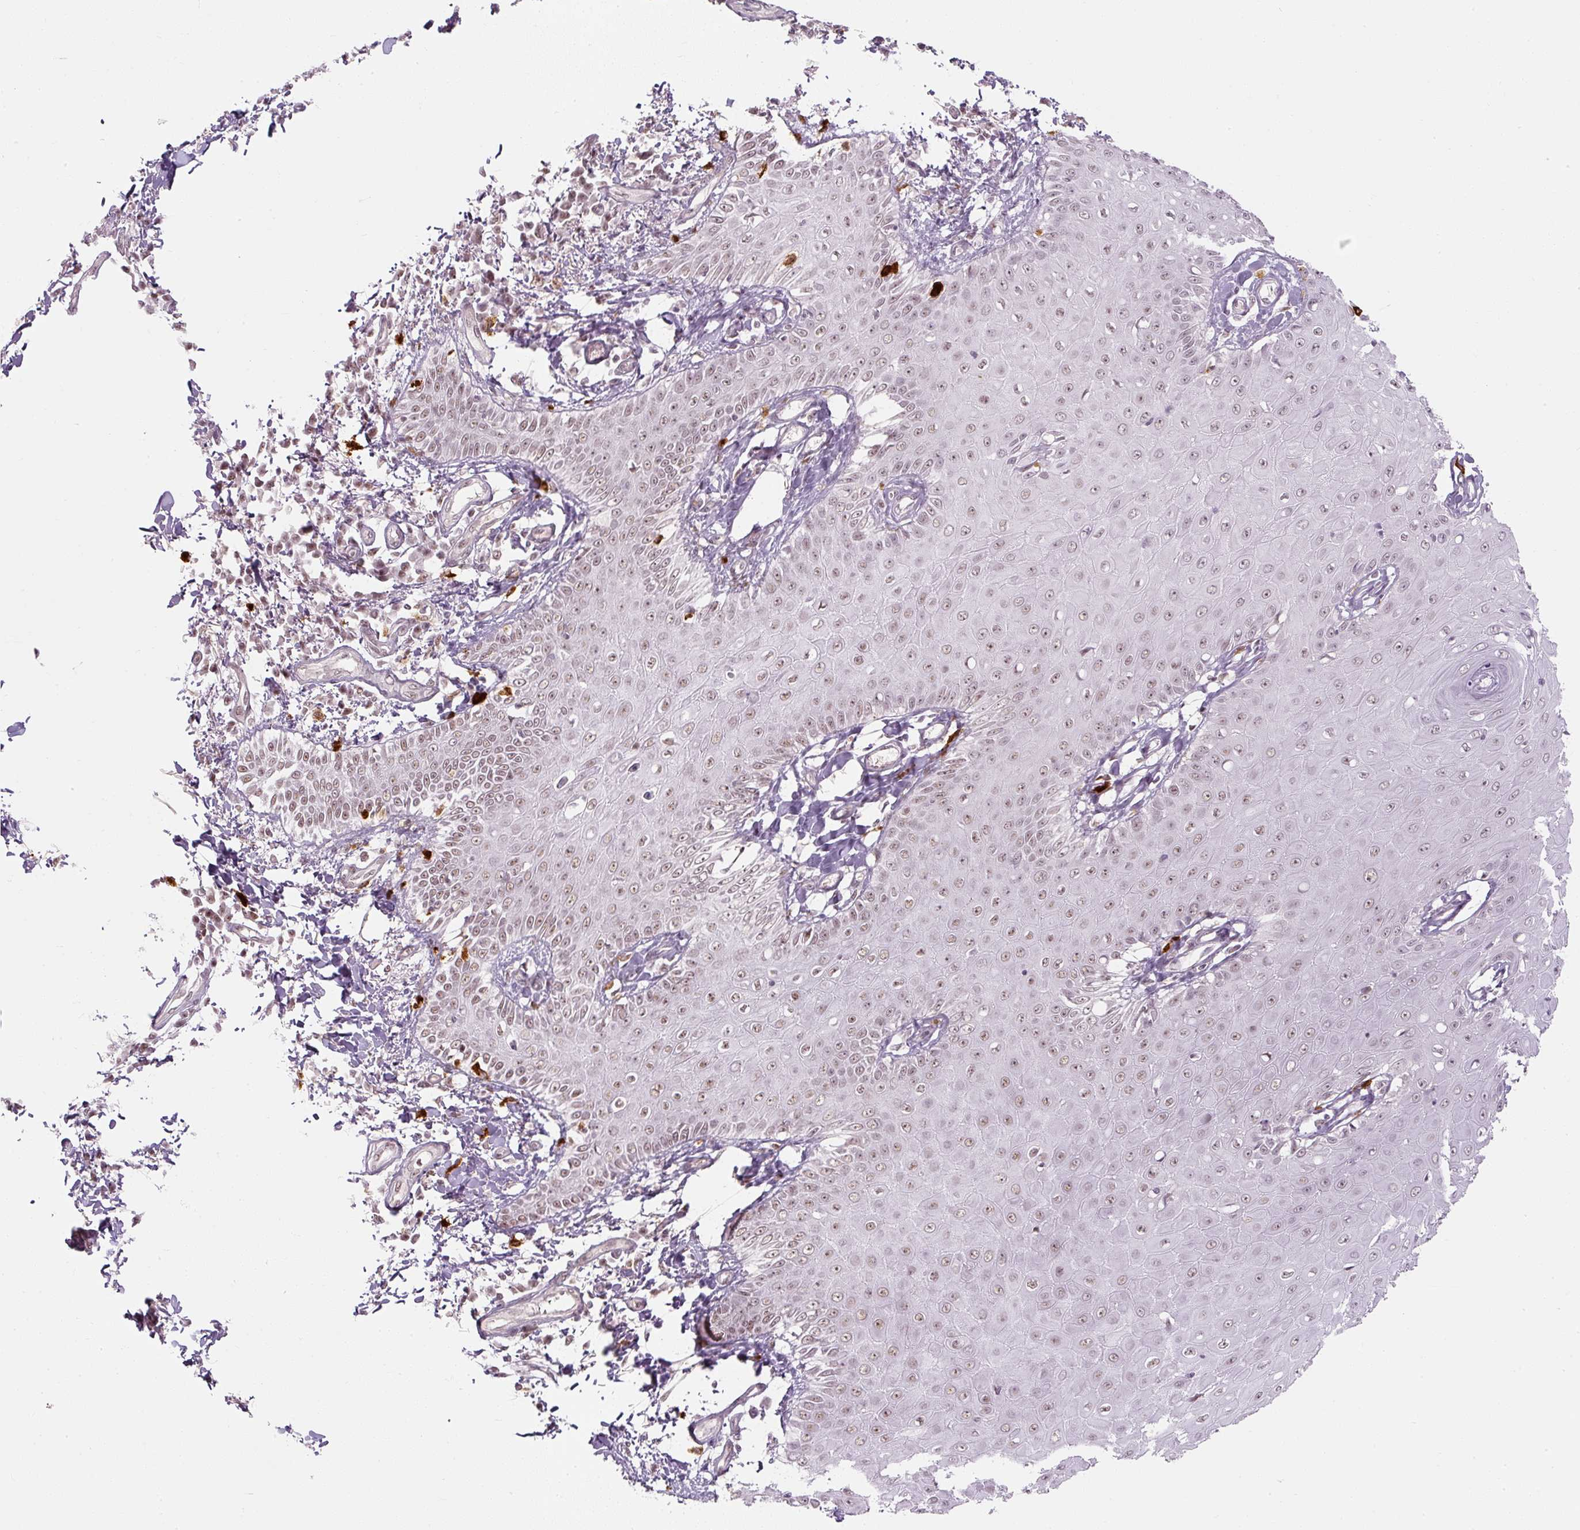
{"staining": {"intensity": "moderate", "quantity": ">75%", "location": "nuclear"}, "tissue": "skin cancer", "cell_type": "Tumor cells", "image_type": "cancer", "snomed": [{"axis": "morphology", "description": "Squamous cell carcinoma, NOS"}, {"axis": "topography", "description": "Skin"}], "caption": "IHC micrograph of skin squamous cell carcinoma stained for a protein (brown), which displays medium levels of moderate nuclear staining in about >75% of tumor cells.", "gene": "U2AF2", "patient": {"sex": "male", "age": 70}}